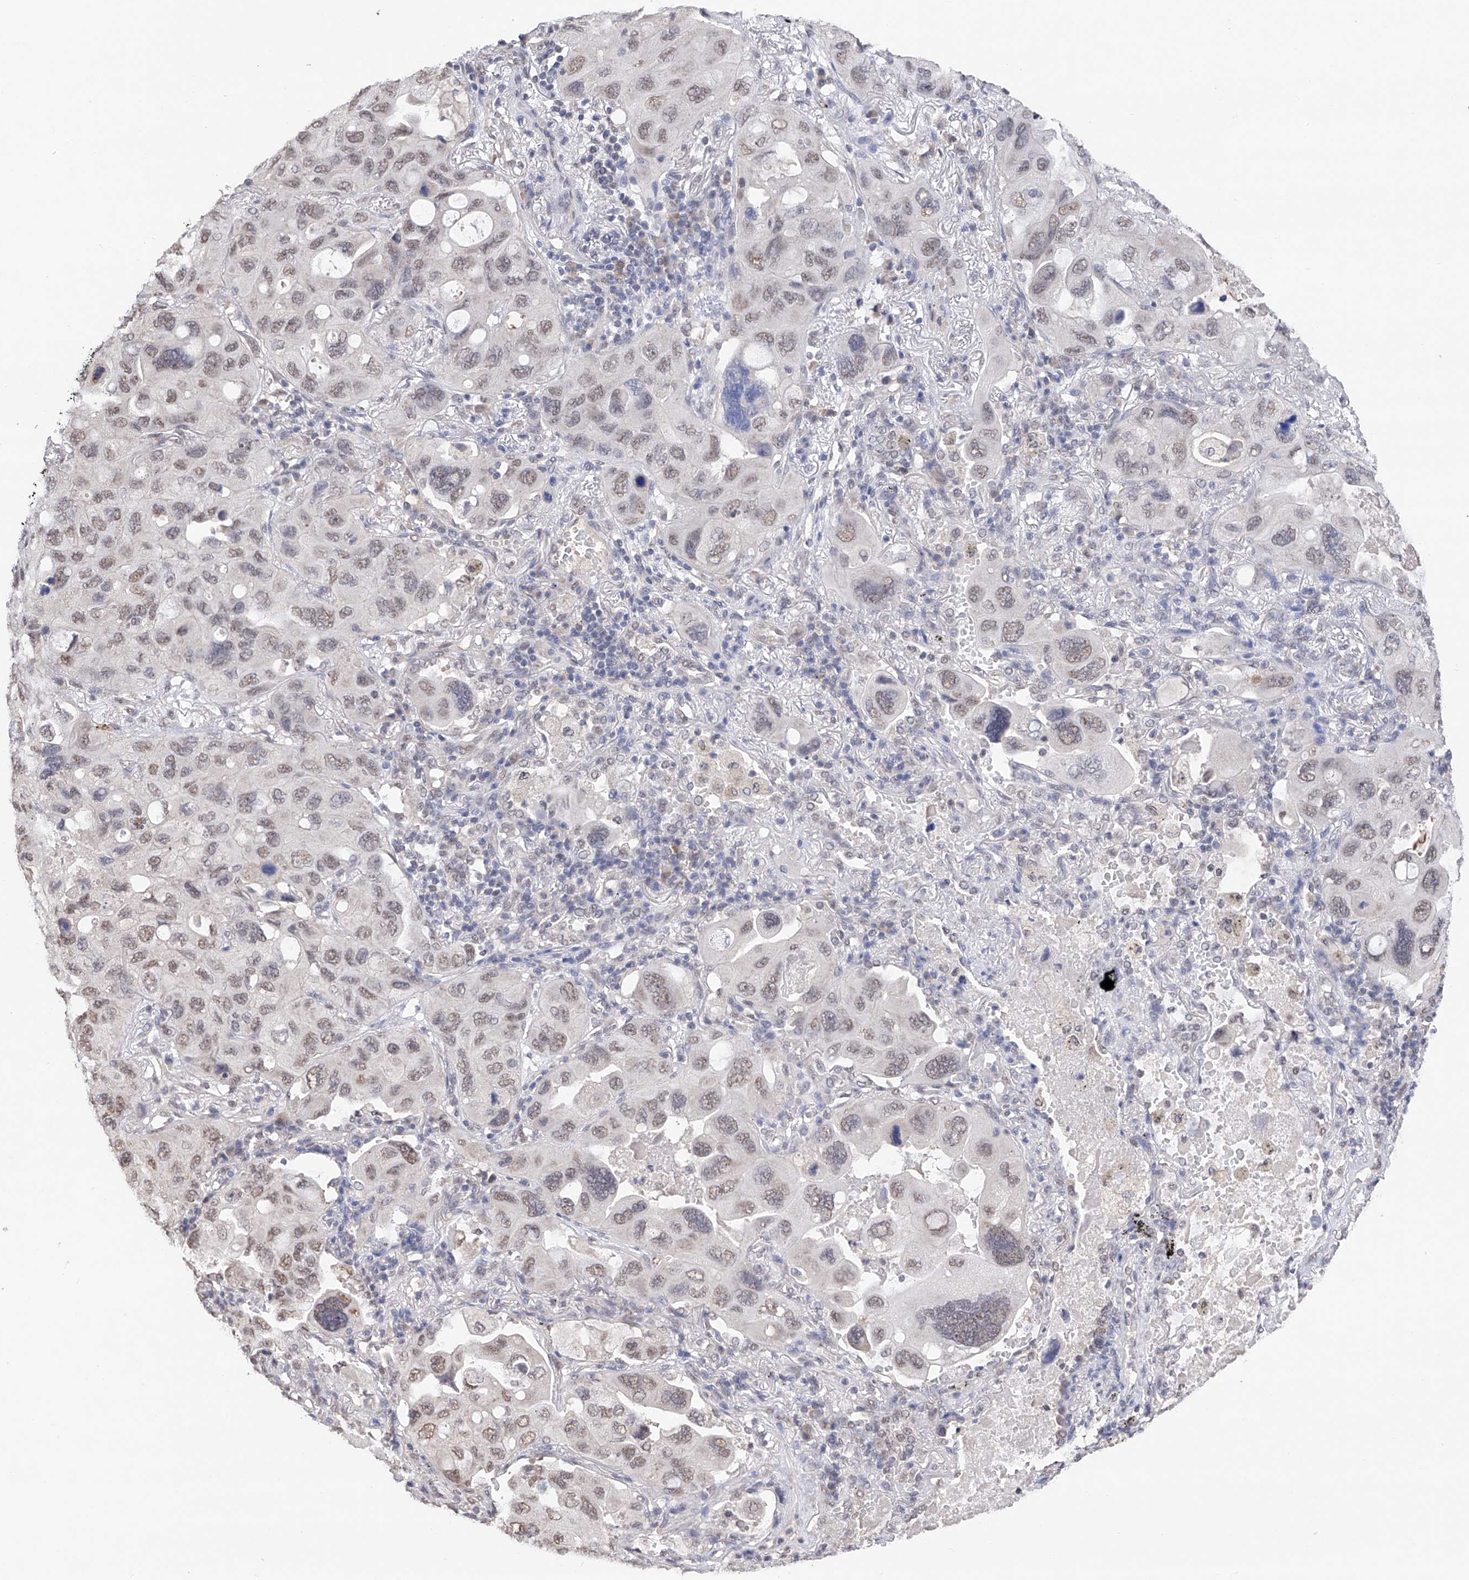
{"staining": {"intensity": "weak", "quantity": ">75%", "location": "nuclear"}, "tissue": "lung cancer", "cell_type": "Tumor cells", "image_type": "cancer", "snomed": [{"axis": "morphology", "description": "Squamous cell carcinoma, NOS"}, {"axis": "topography", "description": "Lung"}], "caption": "Lung cancer was stained to show a protein in brown. There is low levels of weak nuclear staining in about >75% of tumor cells. (DAB (3,3'-diaminobenzidine) IHC, brown staining for protein, blue staining for nuclei).", "gene": "DMAP1", "patient": {"sex": "female", "age": 73}}